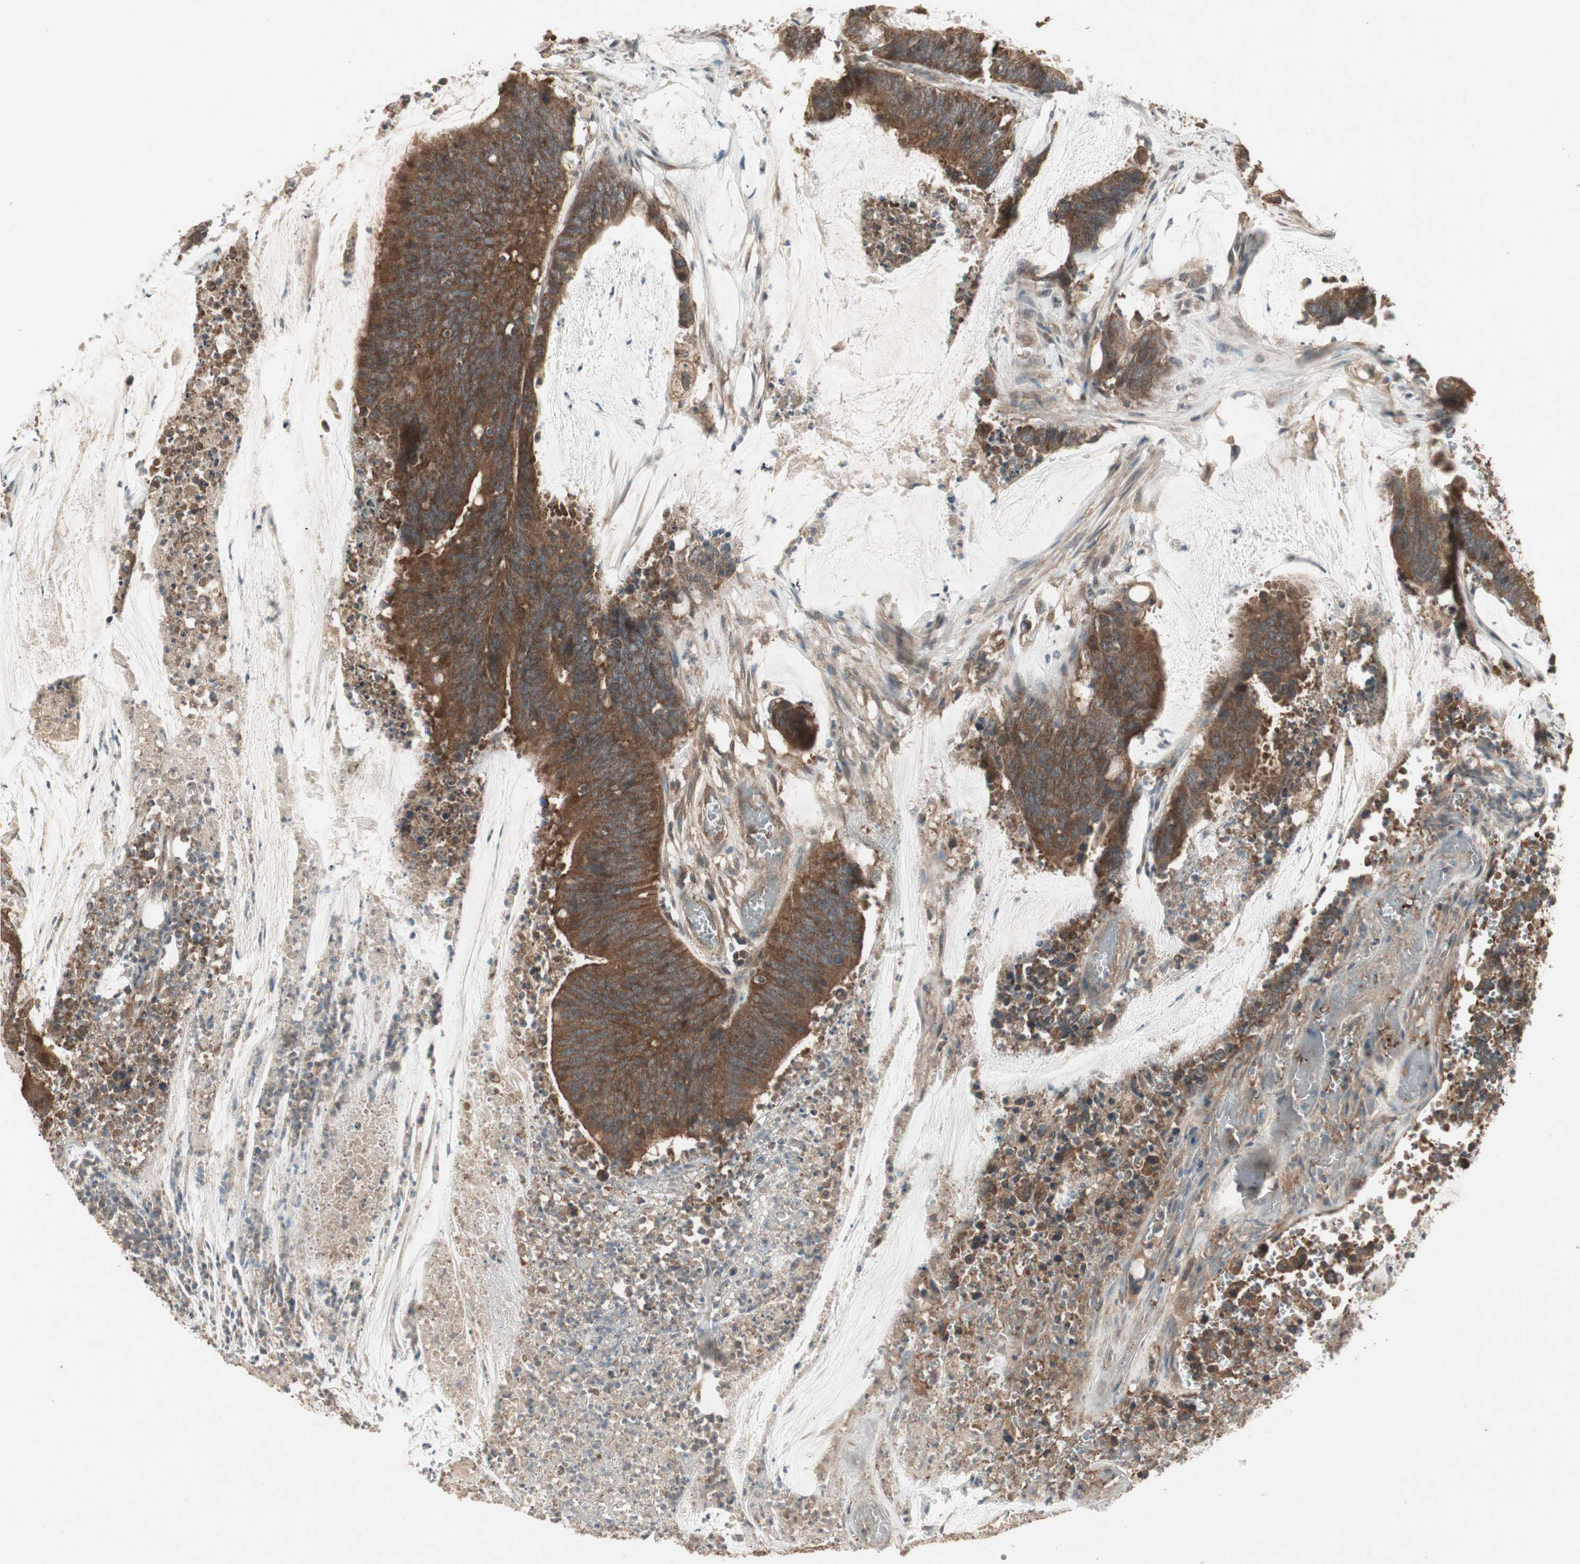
{"staining": {"intensity": "strong", "quantity": ">75%", "location": "cytoplasmic/membranous"}, "tissue": "colorectal cancer", "cell_type": "Tumor cells", "image_type": "cancer", "snomed": [{"axis": "morphology", "description": "Adenocarcinoma, NOS"}, {"axis": "topography", "description": "Rectum"}], "caption": "Immunohistochemistry (IHC) (DAB) staining of human colorectal cancer exhibits strong cytoplasmic/membranous protein expression in approximately >75% of tumor cells.", "gene": "UBAC1", "patient": {"sex": "female", "age": 66}}